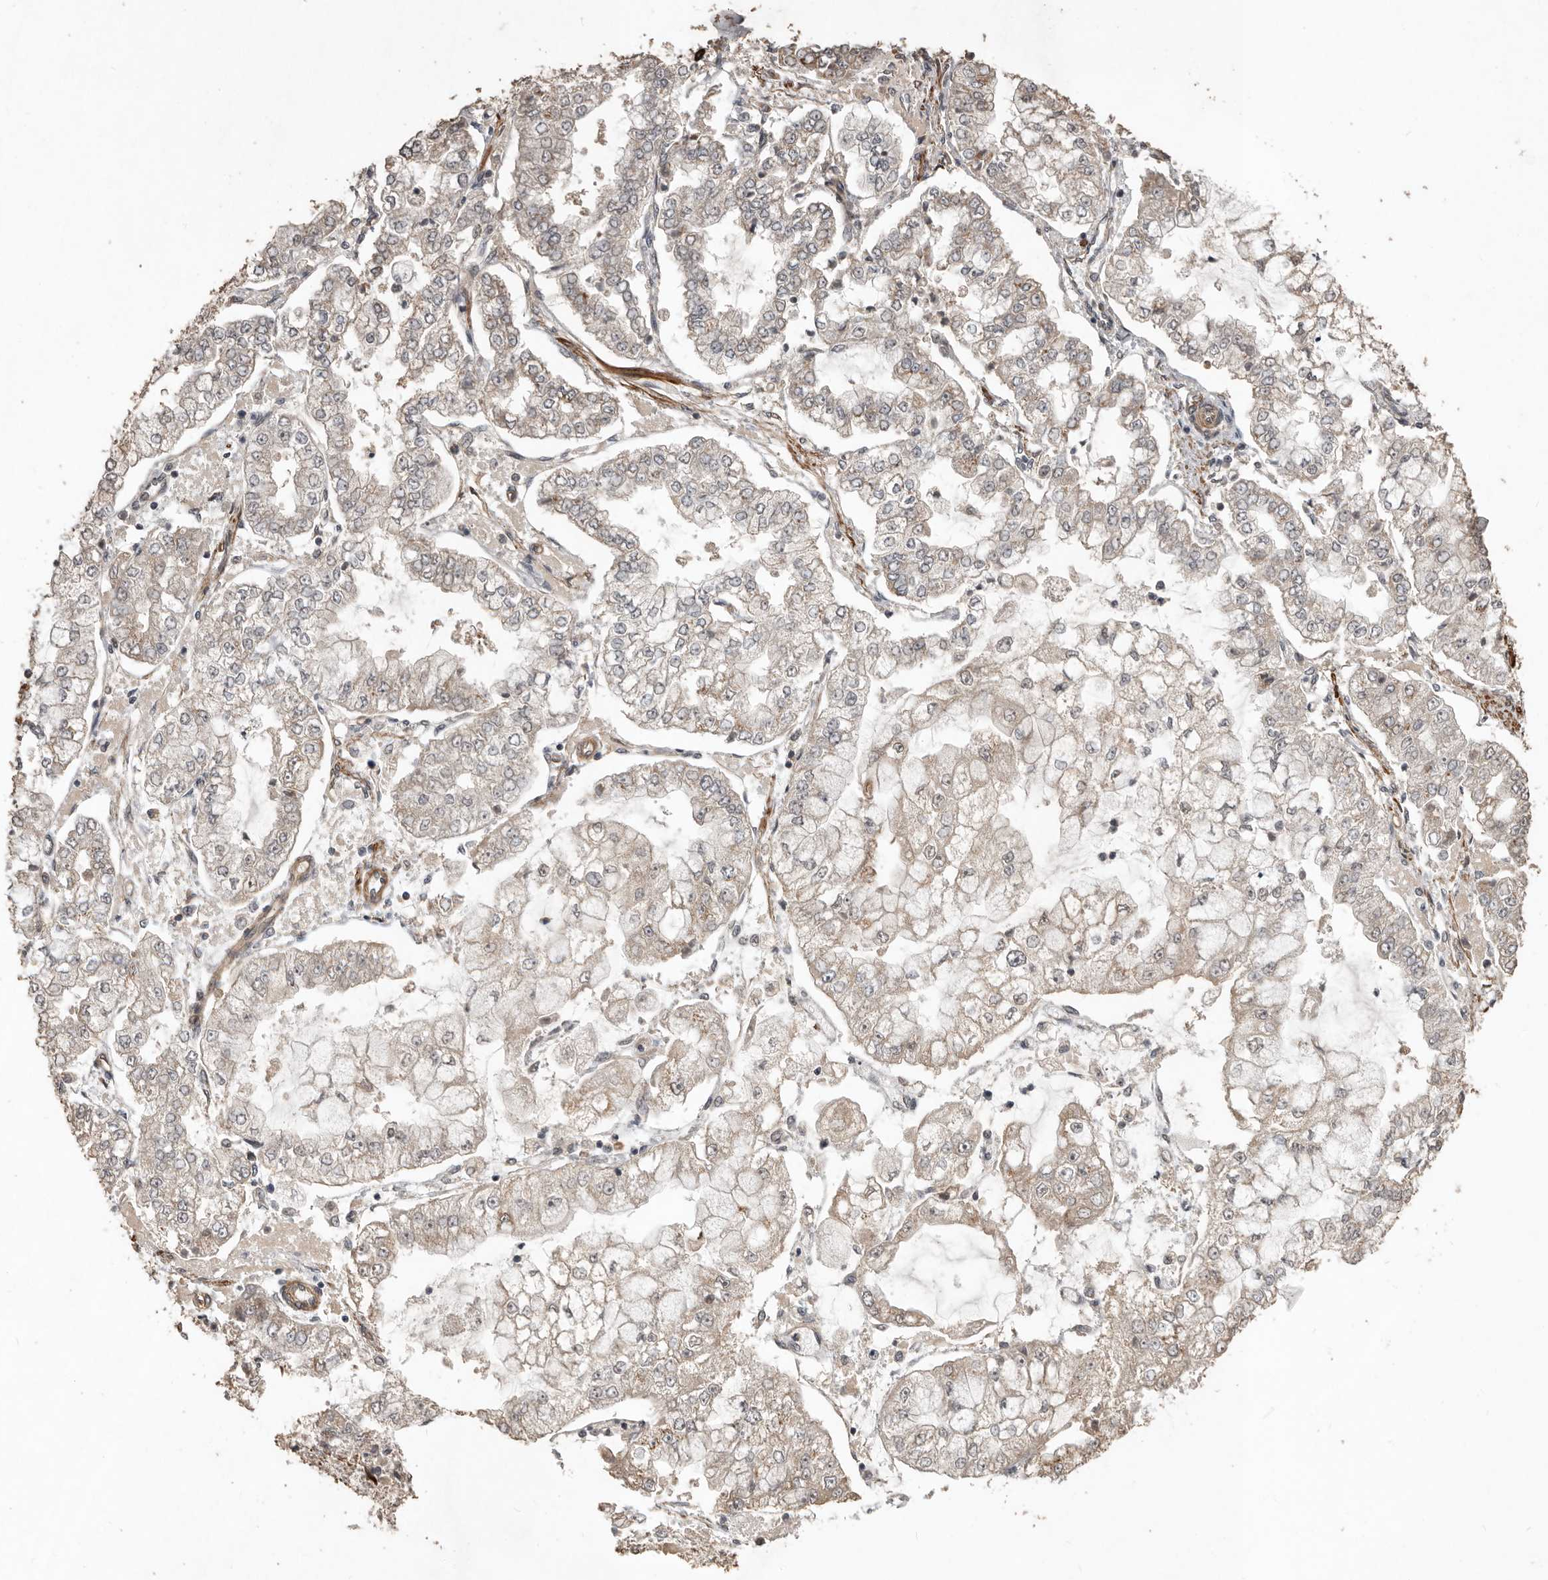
{"staining": {"intensity": "weak", "quantity": "25%-75%", "location": "cytoplasmic/membranous"}, "tissue": "stomach cancer", "cell_type": "Tumor cells", "image_type": "cancer", "snomed": [{"axis": "morphology", "description": "Adenocarcinoma, NOS"}, {"axis": "topography", "description": "Stomach"}], "caption": "IHC micrograph of human stomach cancer (adenocarcinoma) stained for a protein (brown), which demonstrates low levels of weak cytoplasmic/membranous staining in approximately 25%-75% of tumor cells.", "gene": "BAMBI", "patient": {"sex": "male", "age": 76}}